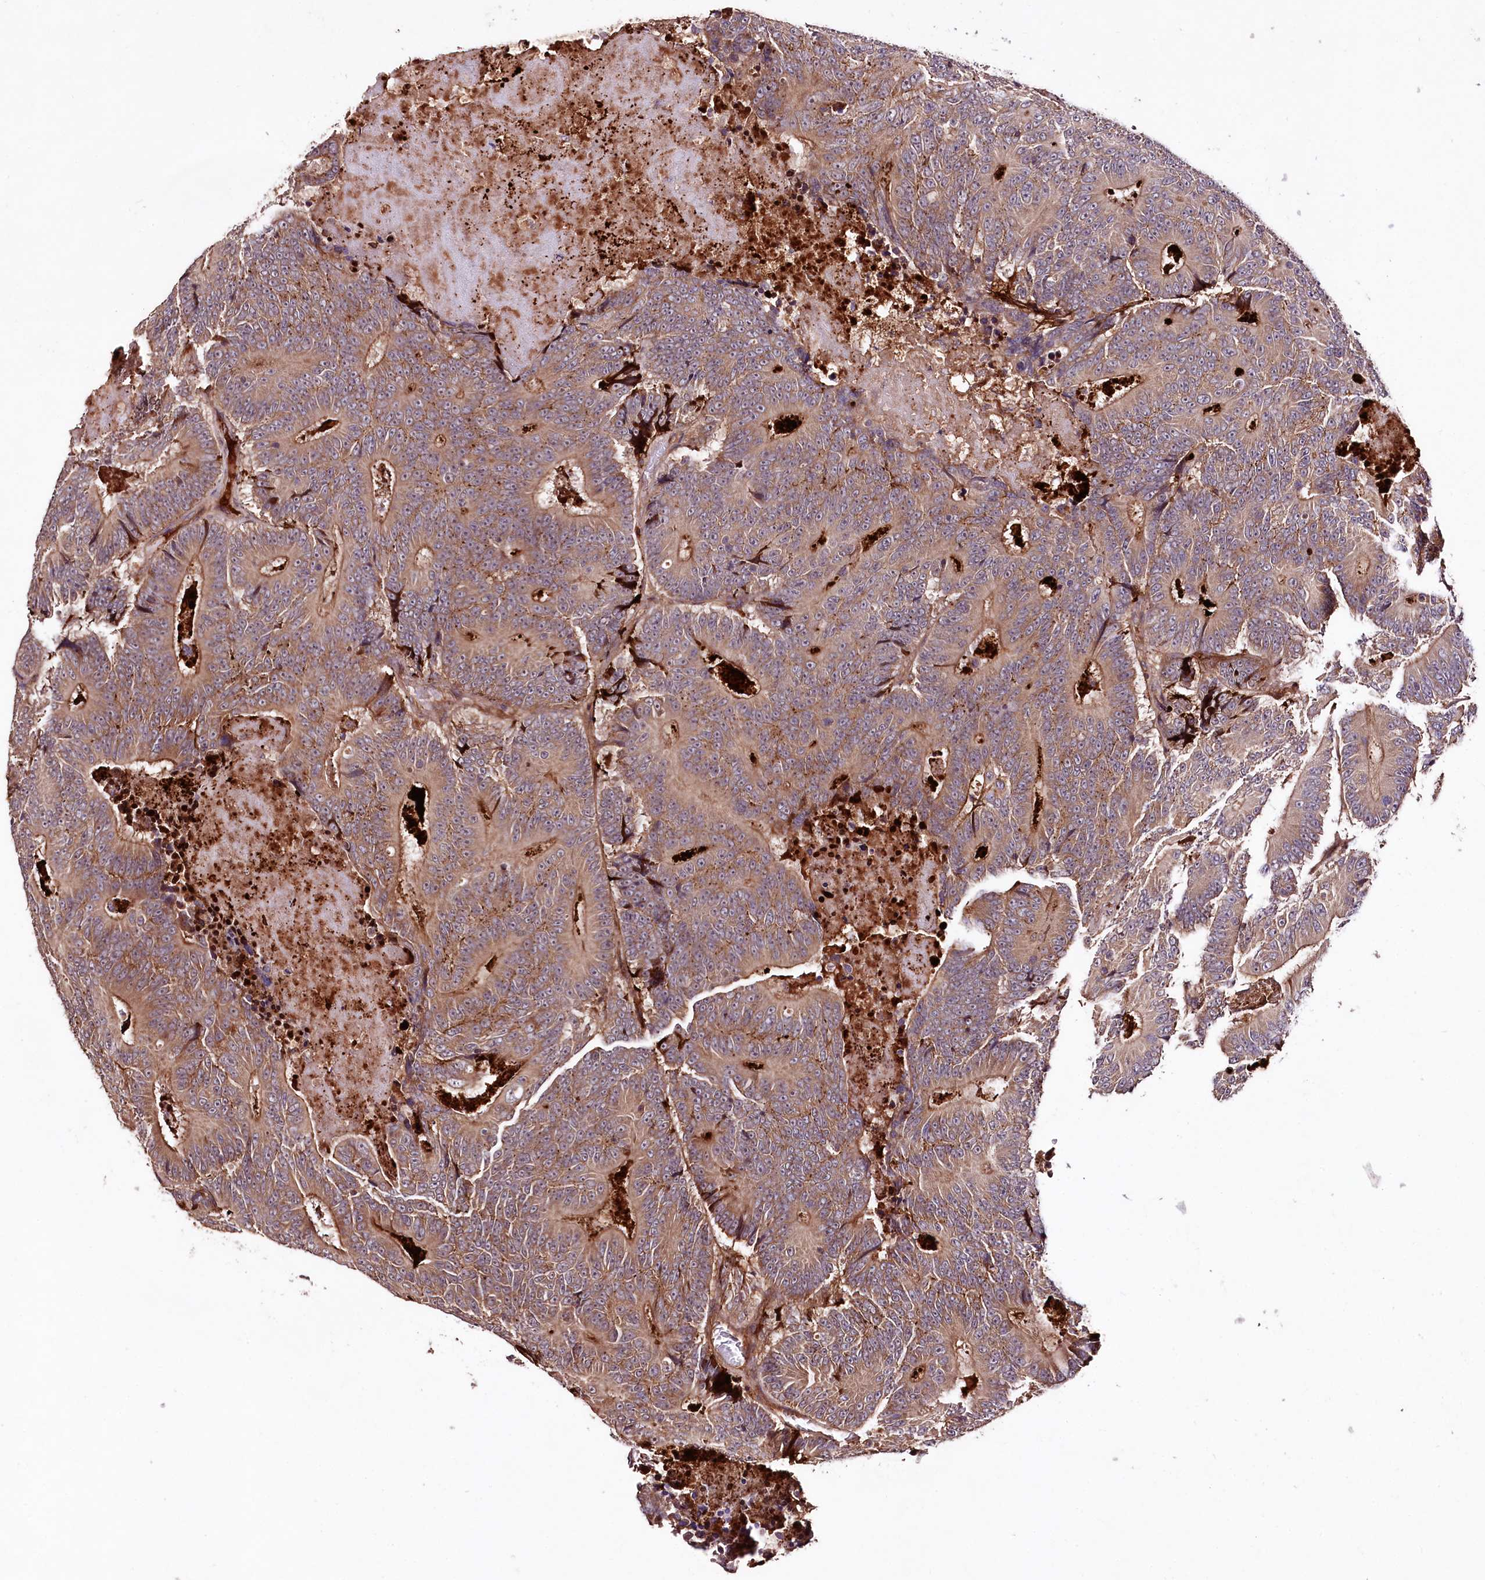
{"staining": {"intensity": "moderate", "quantity": ">75%", "location": "cytoplasmic/membranous"}, "tissue": "colorectal cancer", "cell_type": "Tumor cells", "image_type": "cancer", "snomed": [{"axis": "morphology", "description": "Adenocarcinoma, NOS"}, {"axis": "topography", "description": "Colon"}], "caption": "A histopathology image of human colorectal cancer (adenocarcinoma) stained for a protein demonstrates moderate cytoplasmic/membranous brown staining in tumor cells. (Stains: DAB in brown, nuclei in blue, Microscopy: brightfield microscopy at high magnification).", "gene": "TNPO3", "patient": {"sex": "male", "age": 83}}